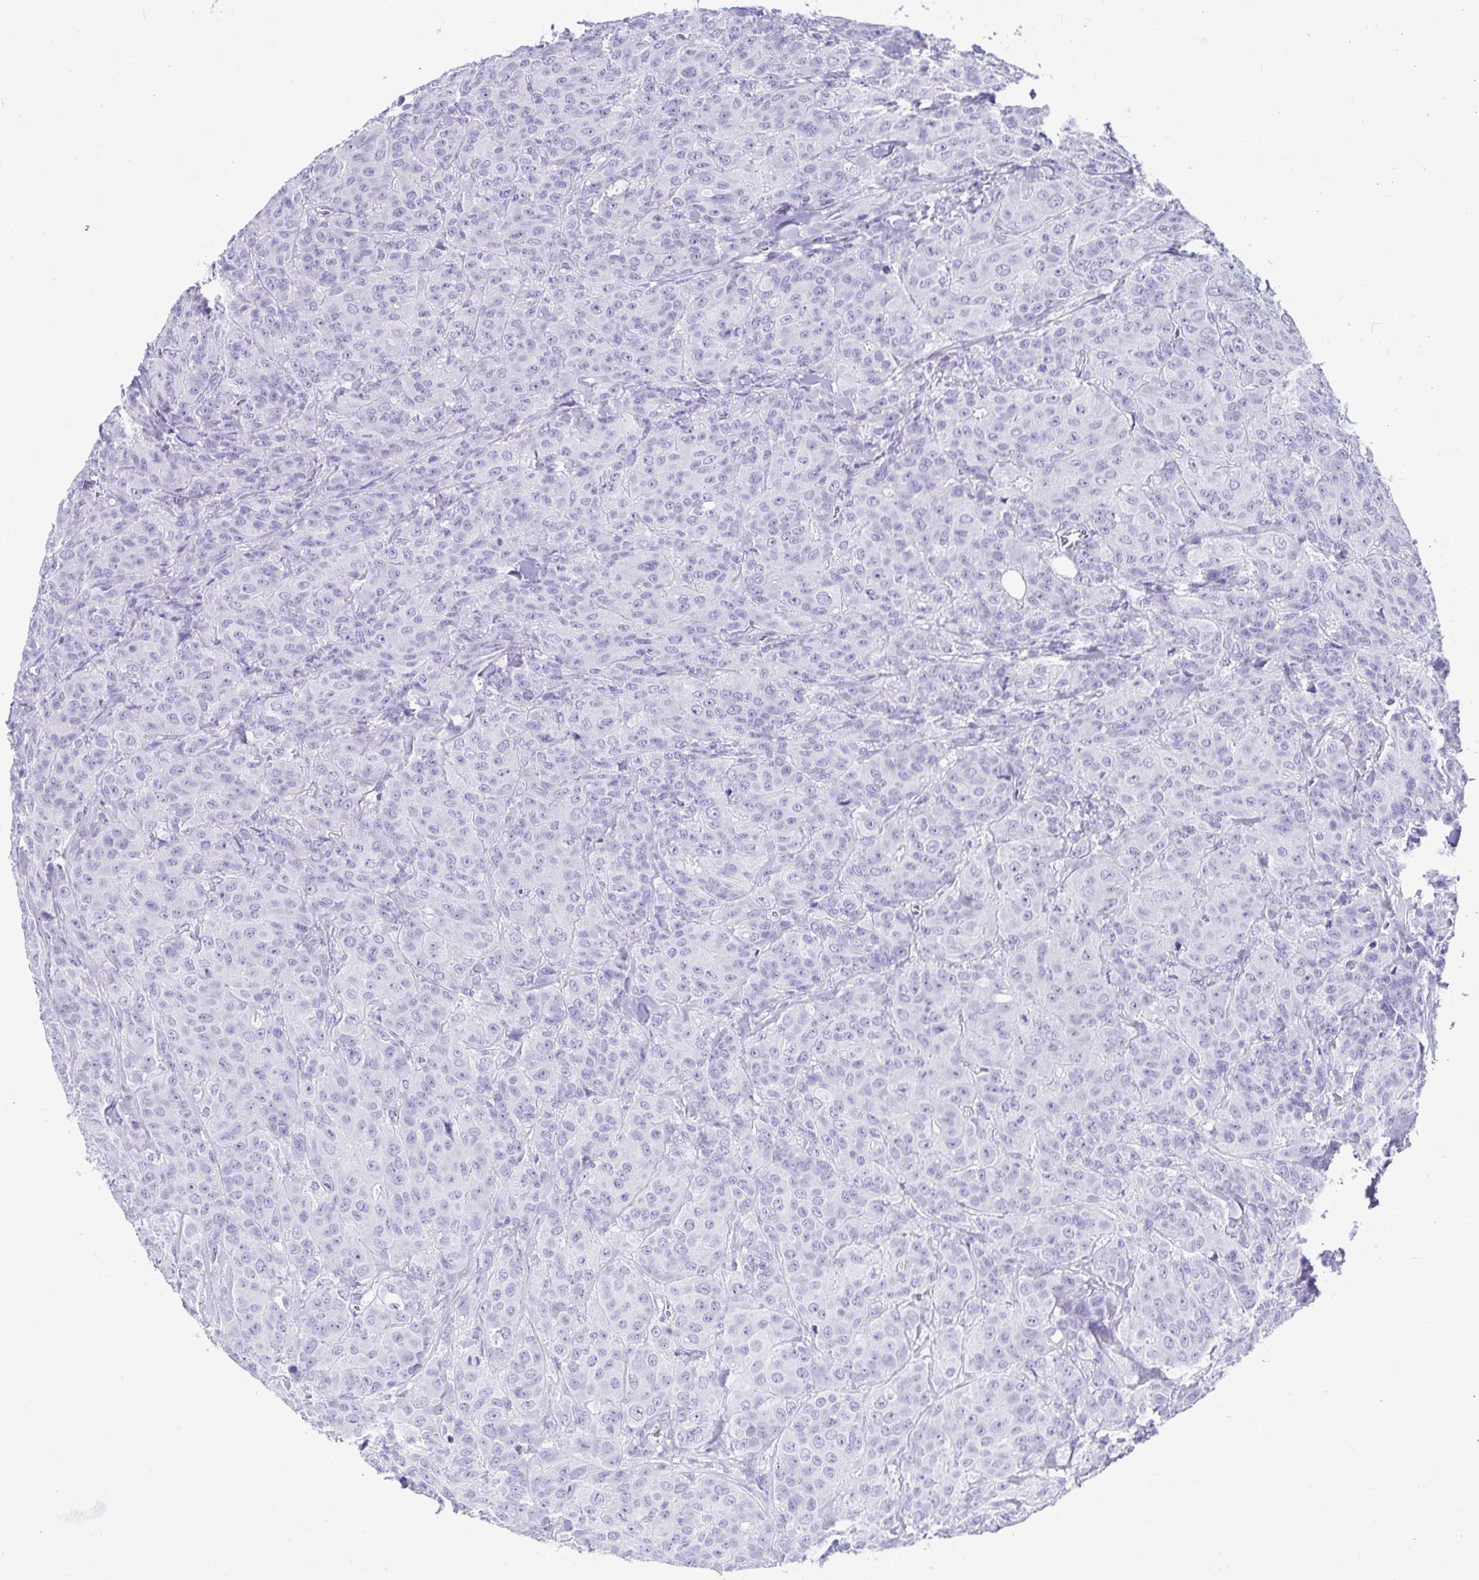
{"staining": {"intensity": "negative", "quantity": "none", "location": "none"}, "tissue": "breast cancer", "cell_type": "Tumor cells", "image_type": "cancer", "snomed": [{"axis": "morphology", "description": "Normal tissue, NOS"}, {"axis": "morphology", "description": "Duct carcinoma"}, {"axis": "topography", "description": "Breast"}], "caption": "This is a histopathology image of IHC staining of breast cancer, which shows no positivity in tumor cells.", "gene": "ZPBP2", "patient": {"sex": "female", "age": 43}}